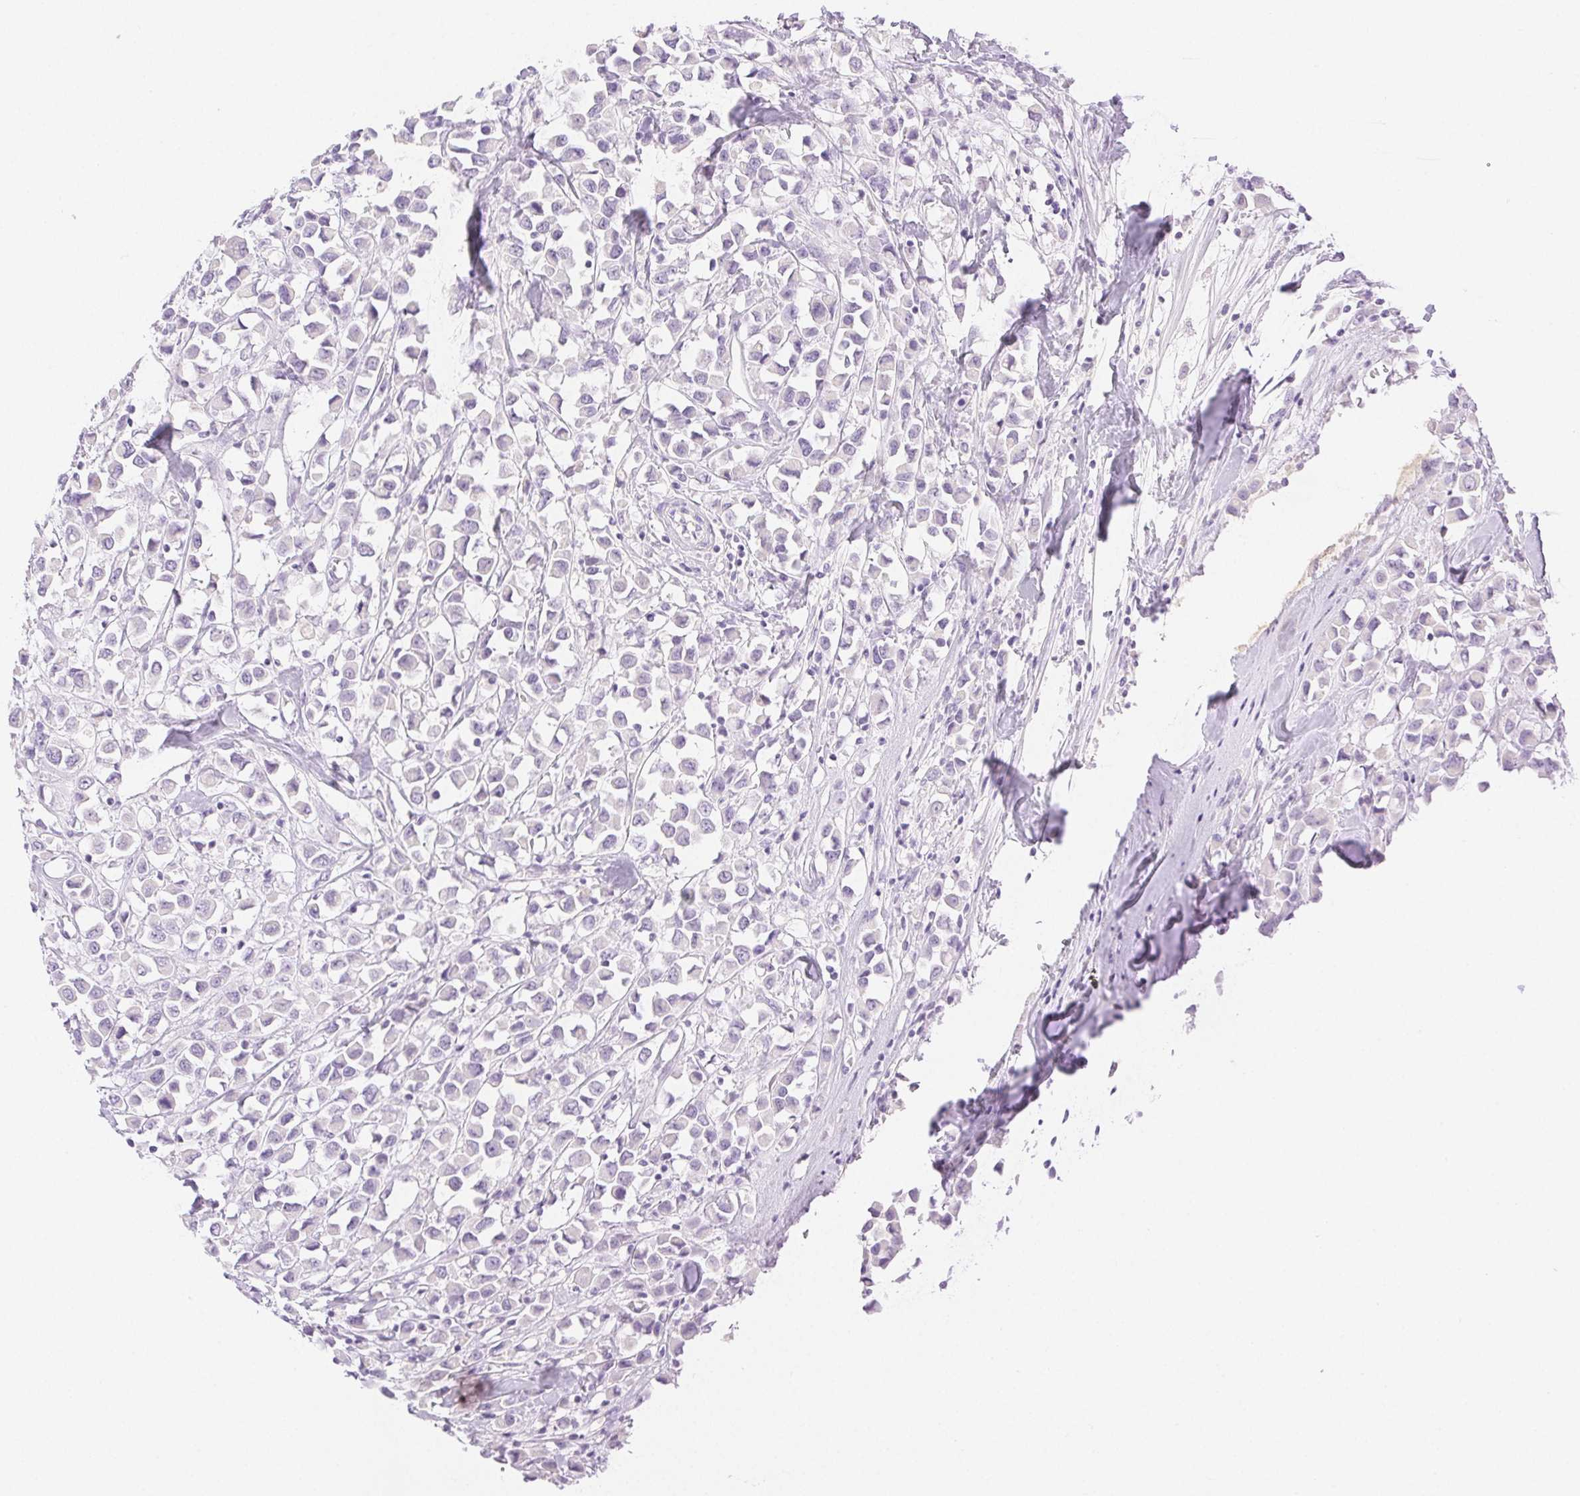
{"staining": {"intensity": "negative", "quantity": "none", "location": "none"}, "tissue": "breast cancer", "cell_type": "Tumor cells", "image_type": "cancer", "snomed": [{"axis": "morphology", "description": "Duct carcinoma"}, {"axis": "topography", "description": "Breast"}], "caption": "The photomicrograph demonstrates no staining of tumor cells in breast infiltrating ductal carcinoma. (DAB (3,3'-diaminobenzidine) IHC, high magnification).", "gene": "SPACA4", "patient": {"sex": "female", "age": 61}}